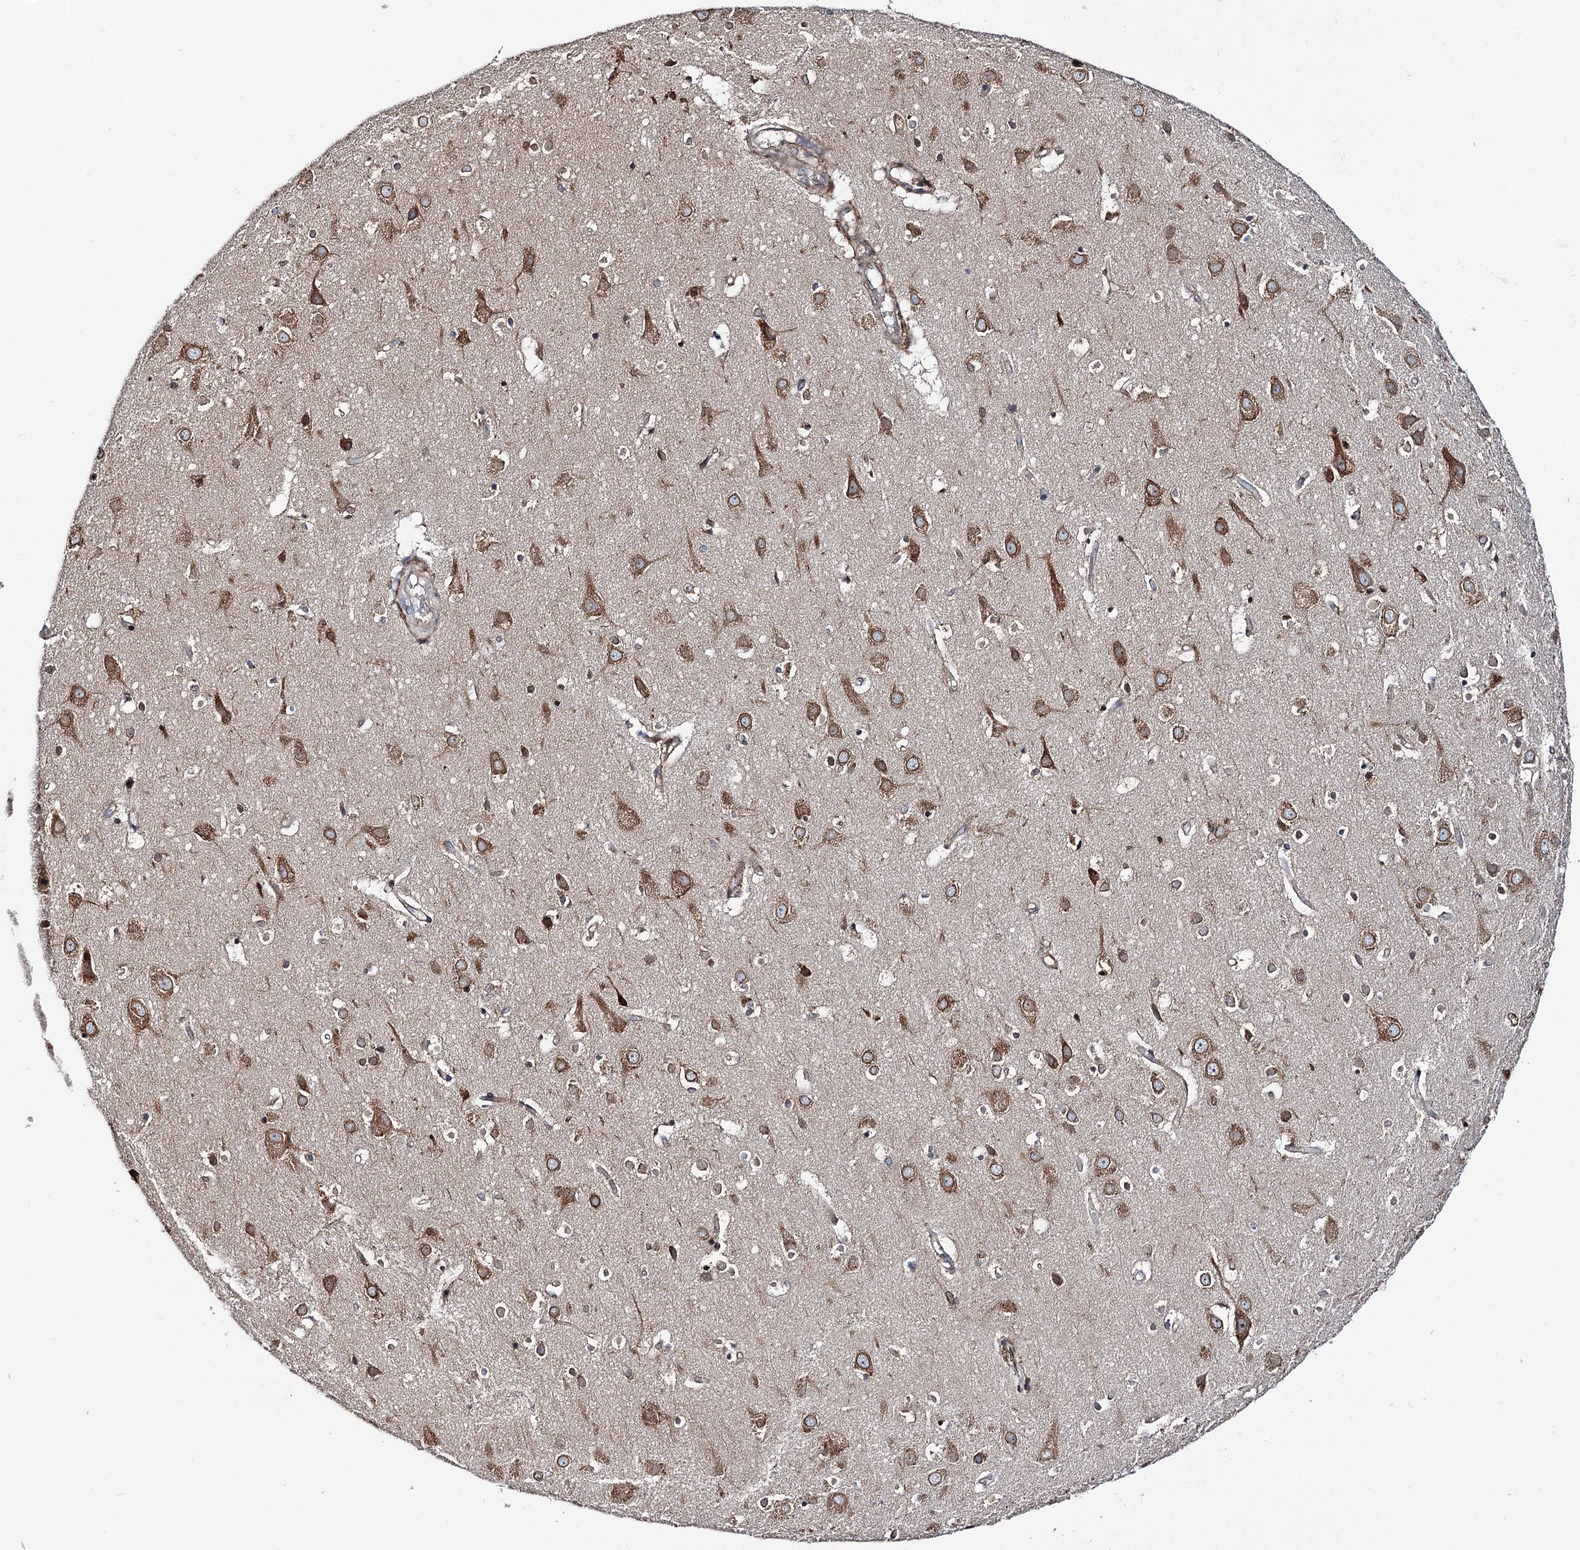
{"staining": {"intensity": "moderate", "quantity": ">75%", "location": "cytoplasmic/membranous"}, "tissue": "cerebral cortex", "cell_type": "Endothelial cells", "image_type": "normal", "snomed": [{"axis": "morphology", "description": "Normal tissue, NOS"}, {"axis": "topography", "description": "Cerebral cortex"}], "caption": "Cerebral cortex stained for a protein exhibits moderate cytoplasmic/membranous positivity in endothelial cells. Nuclei are stained in blue.", "gene": "PTDSS2", "patient": {"sex": "male", "age": 54}}